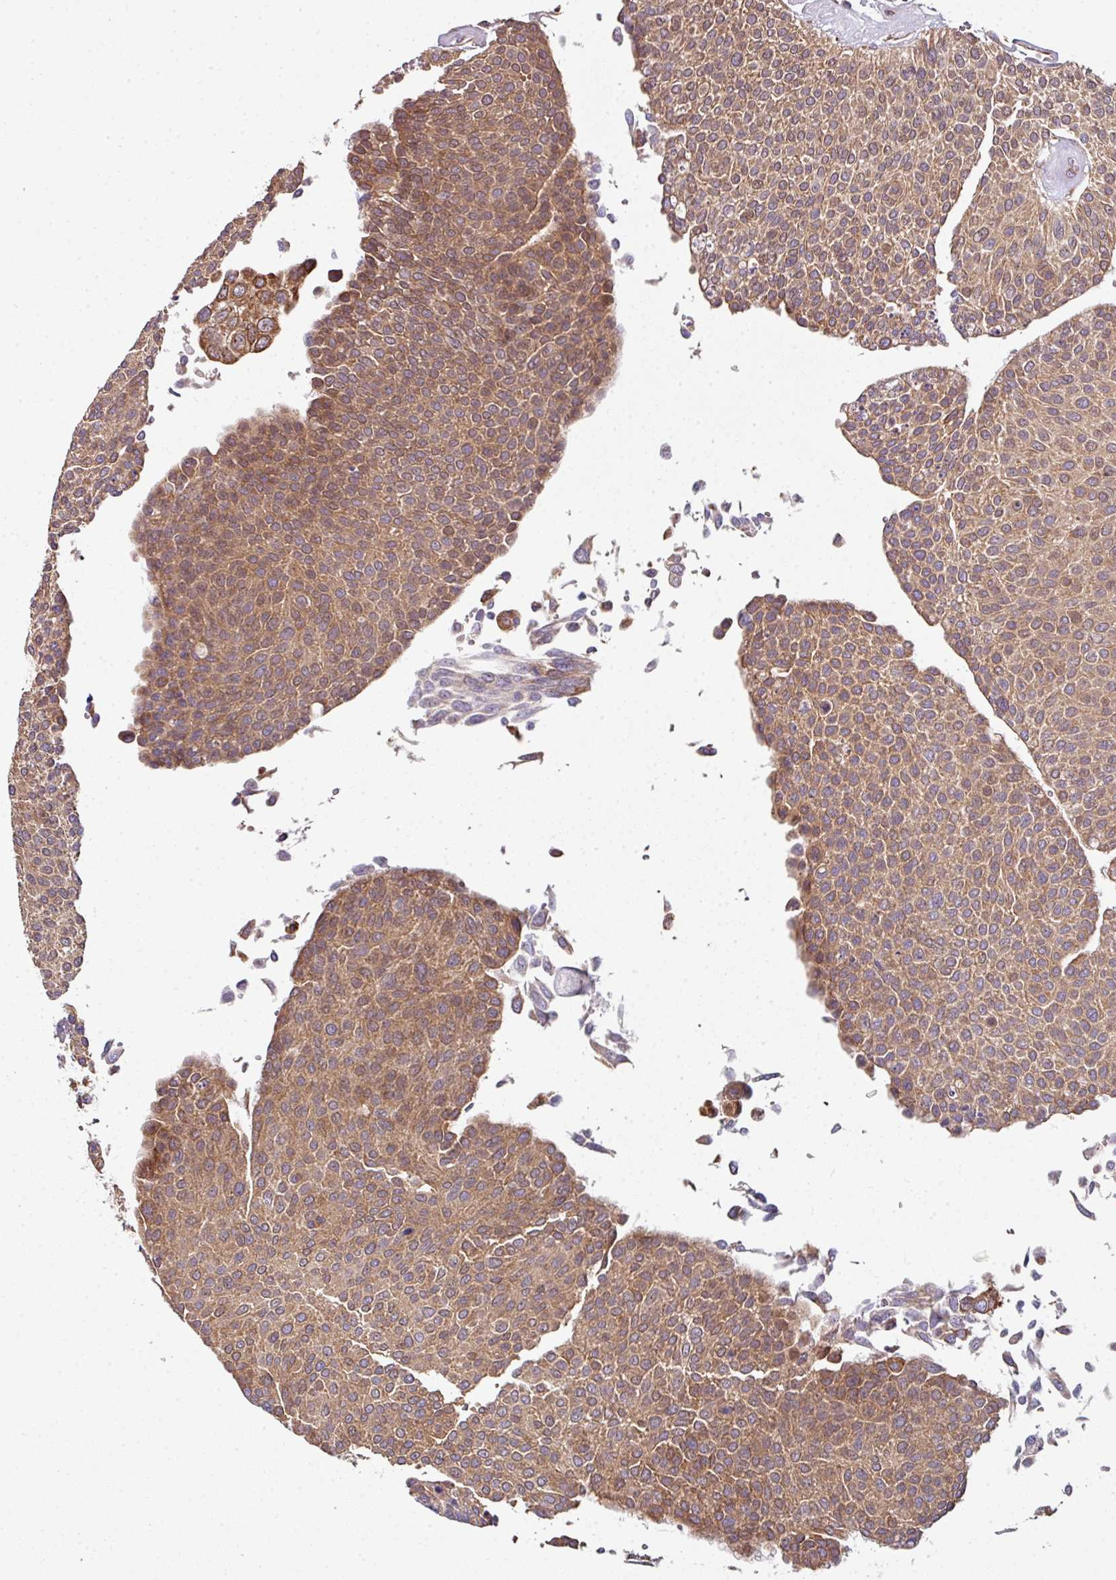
{"staining": {"intensity": "moderate", "quantity": ">75%", "location": "cytoplasmic/membranous"}, "tissue": "urothelial cancer", "cell_type": "Tumor cells", "image_type": "cancer", "snomed": [{"axis": "morphology", "description": "Urothelial carcinoma, NOS"}, {"axis": "topography", "description": "Urinary bladder"}], "caption": "DAB immunohistochemical staining of human urothelial cancer exhibits moderate cytoplasmic/membranous protein expression in about >75% of tumor cells. (DAB (3,3'-diaminobenzidine) IHC with brightfield microscopy, high magnification).", "gene": "FAT4", "patient": {"sex": "male", "age": 55}}